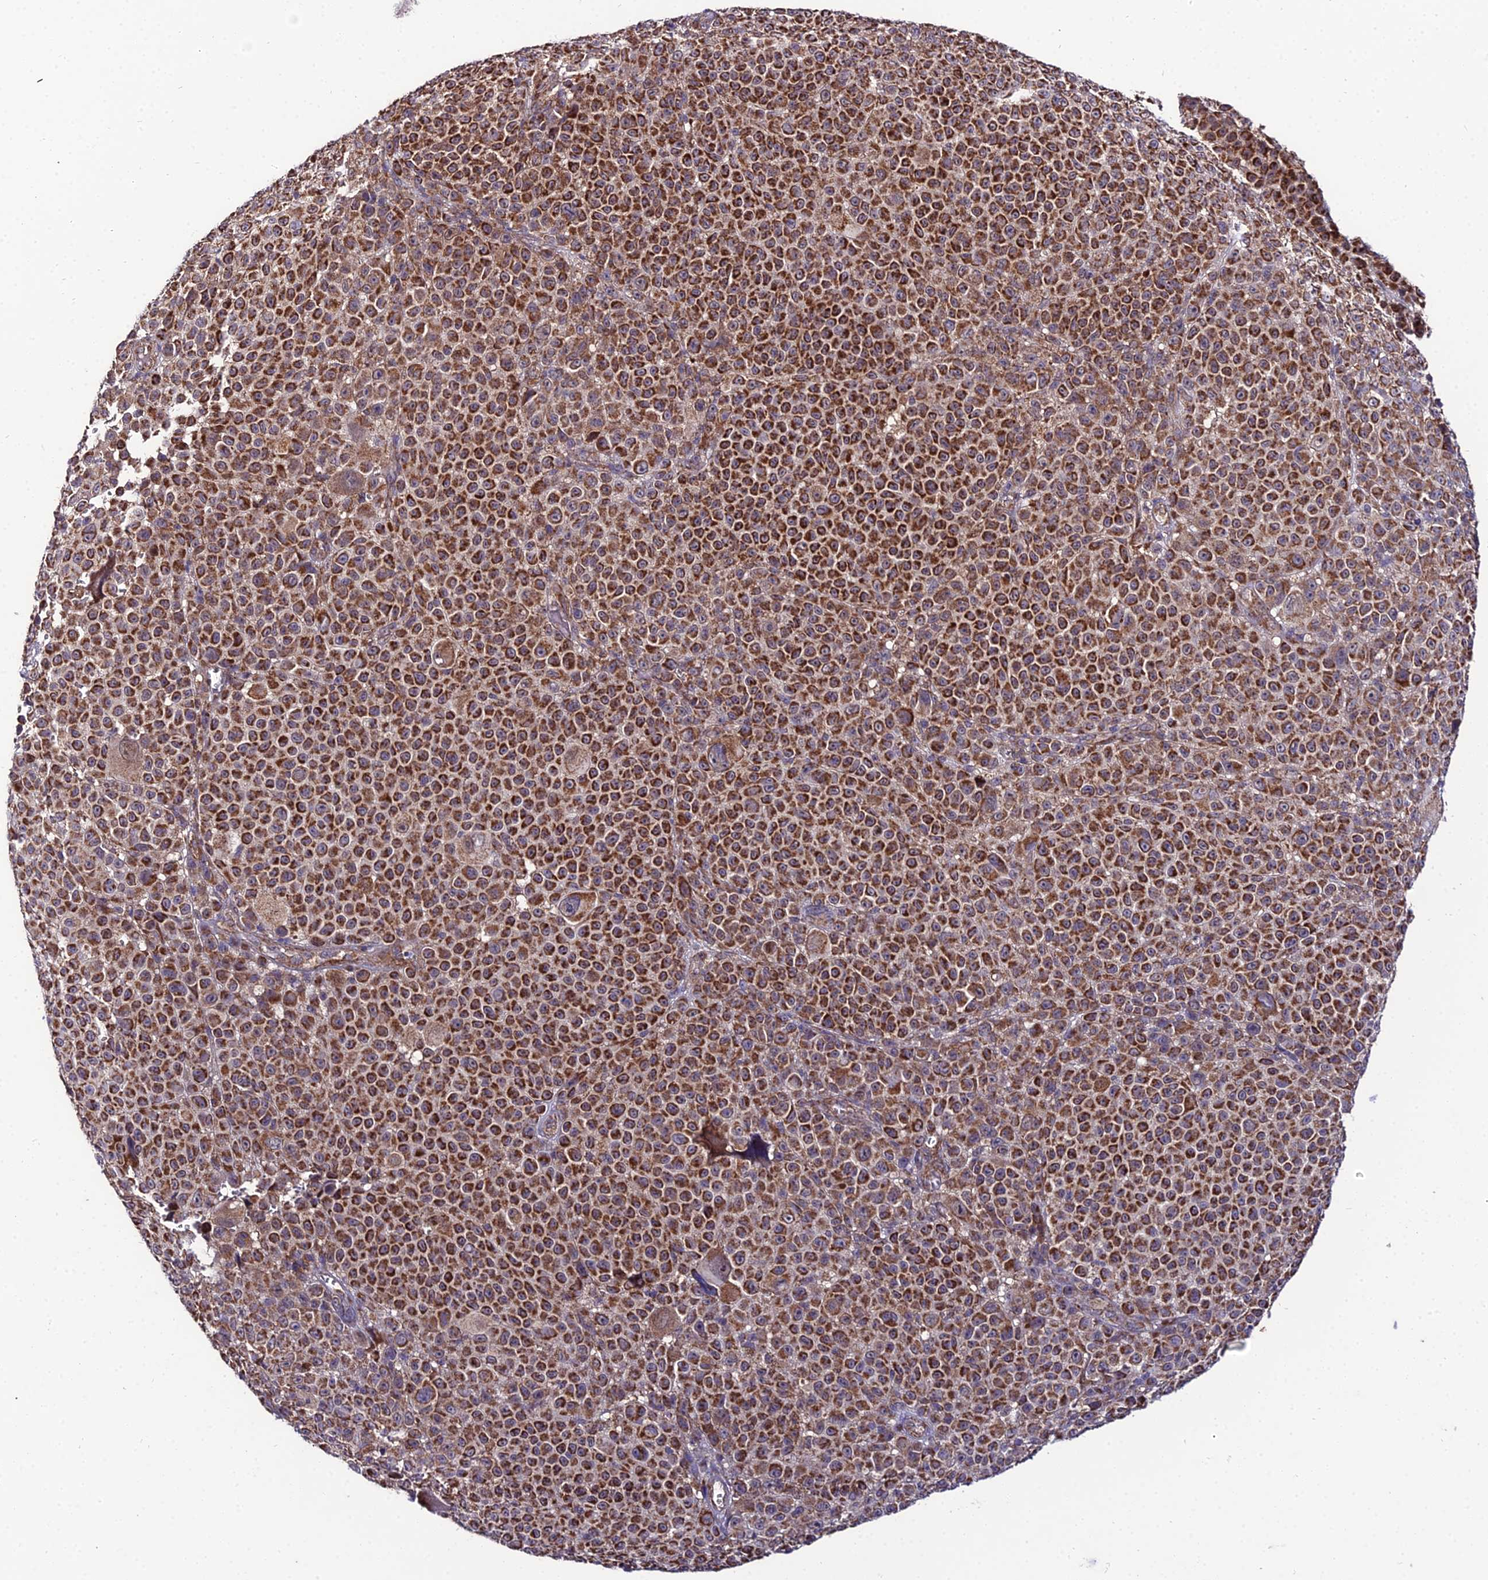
{"staining": {"intensity": "strong", "quantity": ">75%", "location": "cytoplasmic/membranous"}, "tissue": "melanoma", "cell_type": "Tumor cells", "image_type": "cancer", "snomed": [{"axis": "morphology", "description": "Malignant melanoma, NOS"}, {"axis": "topography", "description": "Skin"}], "caption": "DAB (3,3'-diaminobenzidine) immunohistochemical staining of human melanoma reveals strong cytoplasmic/membranous protein staining in about >75% of tumor cells.", "gene": "PSMD2", "patient": {"sex": "female", "age": 94}}